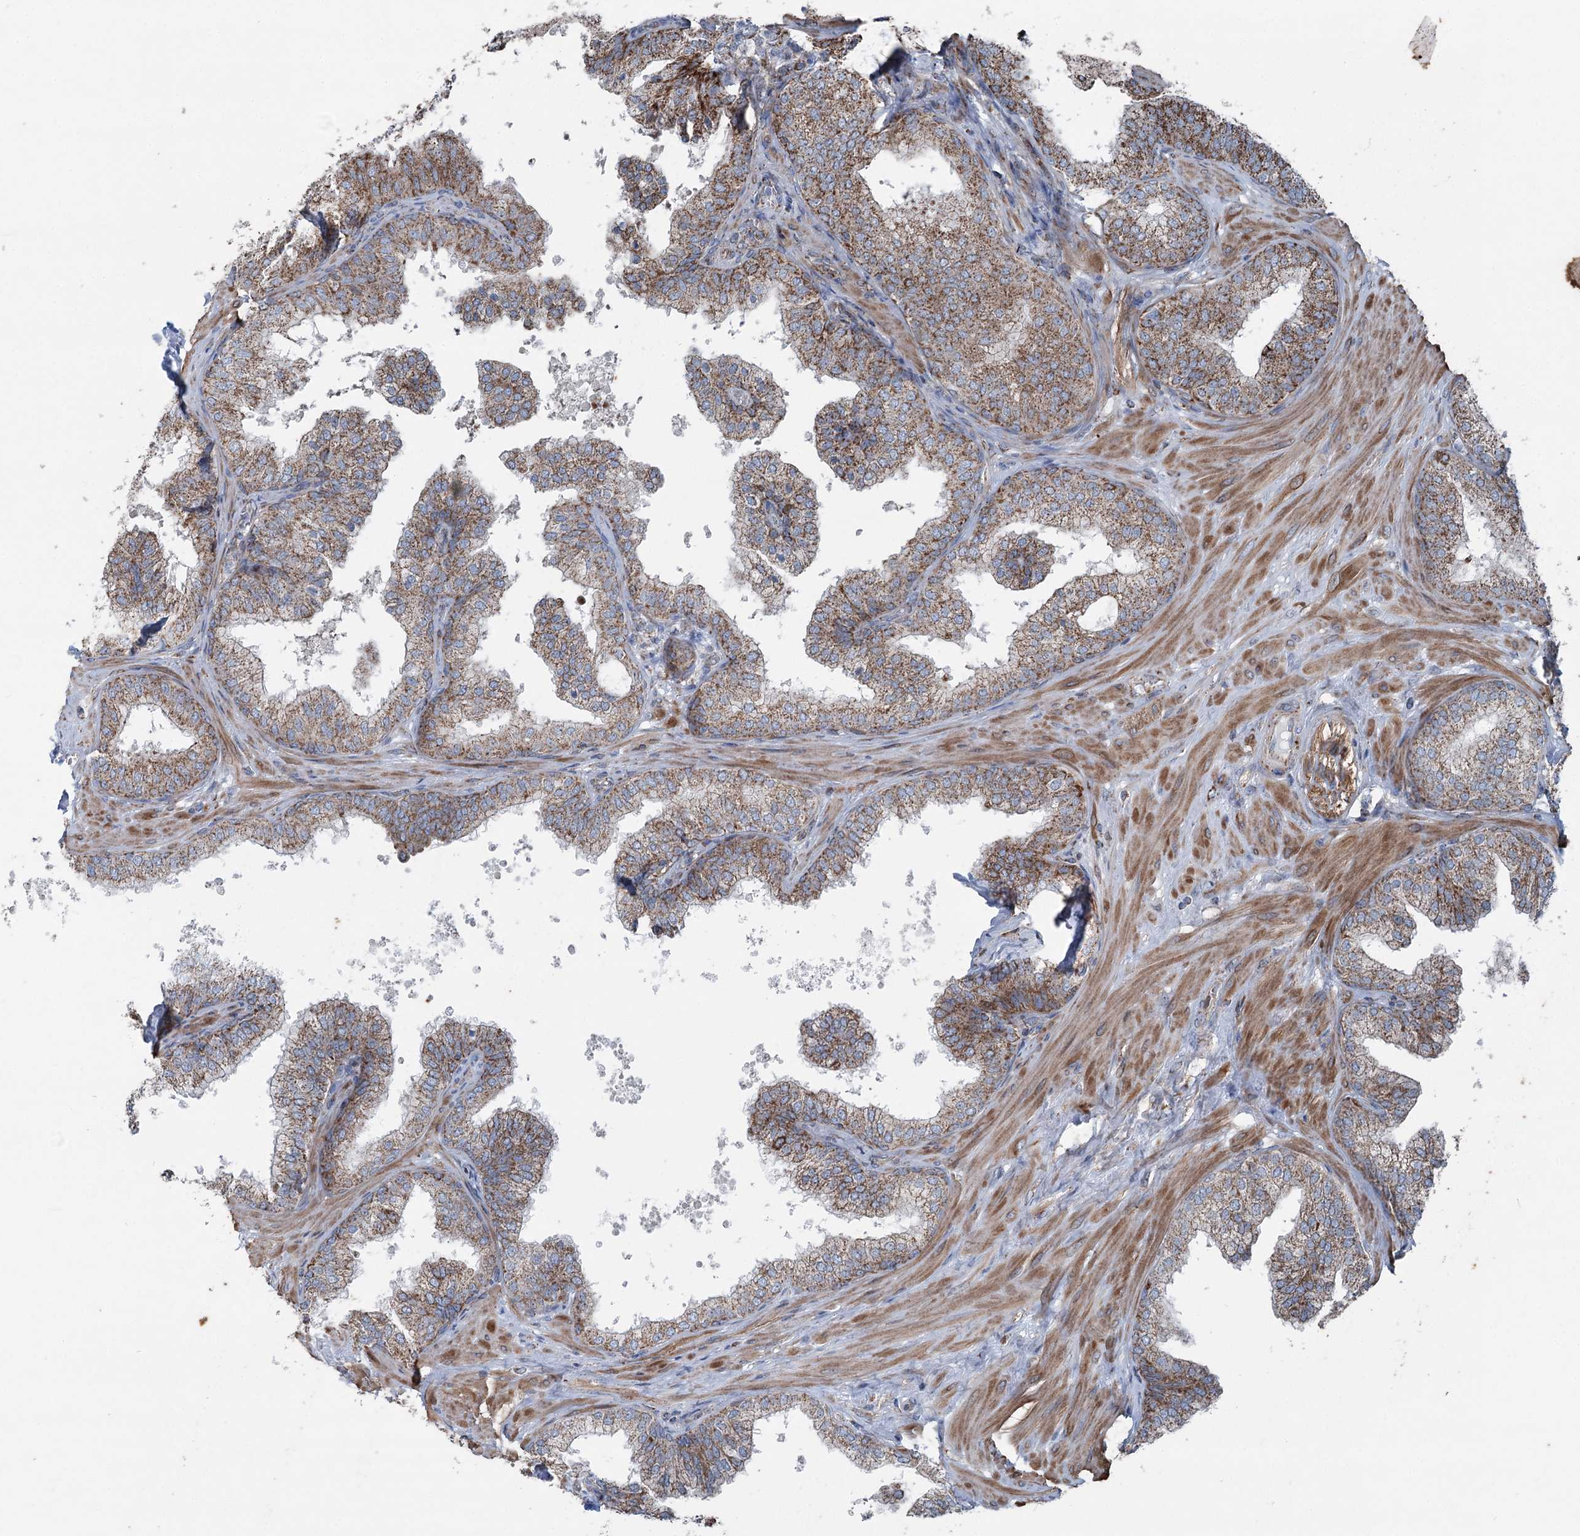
{"staining": {"intensity": "moderate", "quantity": ">75%", "location": "cytoplasmic/membranous"}, "tissue": "prostate", "cell_type": "Glandular cells", "image_type": "normal", "snomed": [{"axis": "morphology", "description": "Normal tissue, NOS"}, {"axis": "topography", "description": "Prostate"}], "caption": "Moderate cytoplasmic/membranous positivity for a protein is identified in approximately >75% of glandular cells of benign prostate using immunohistochemistry (IHC).", "gene": "UCN3", "patient": {"sex": "male", "age": 60}}